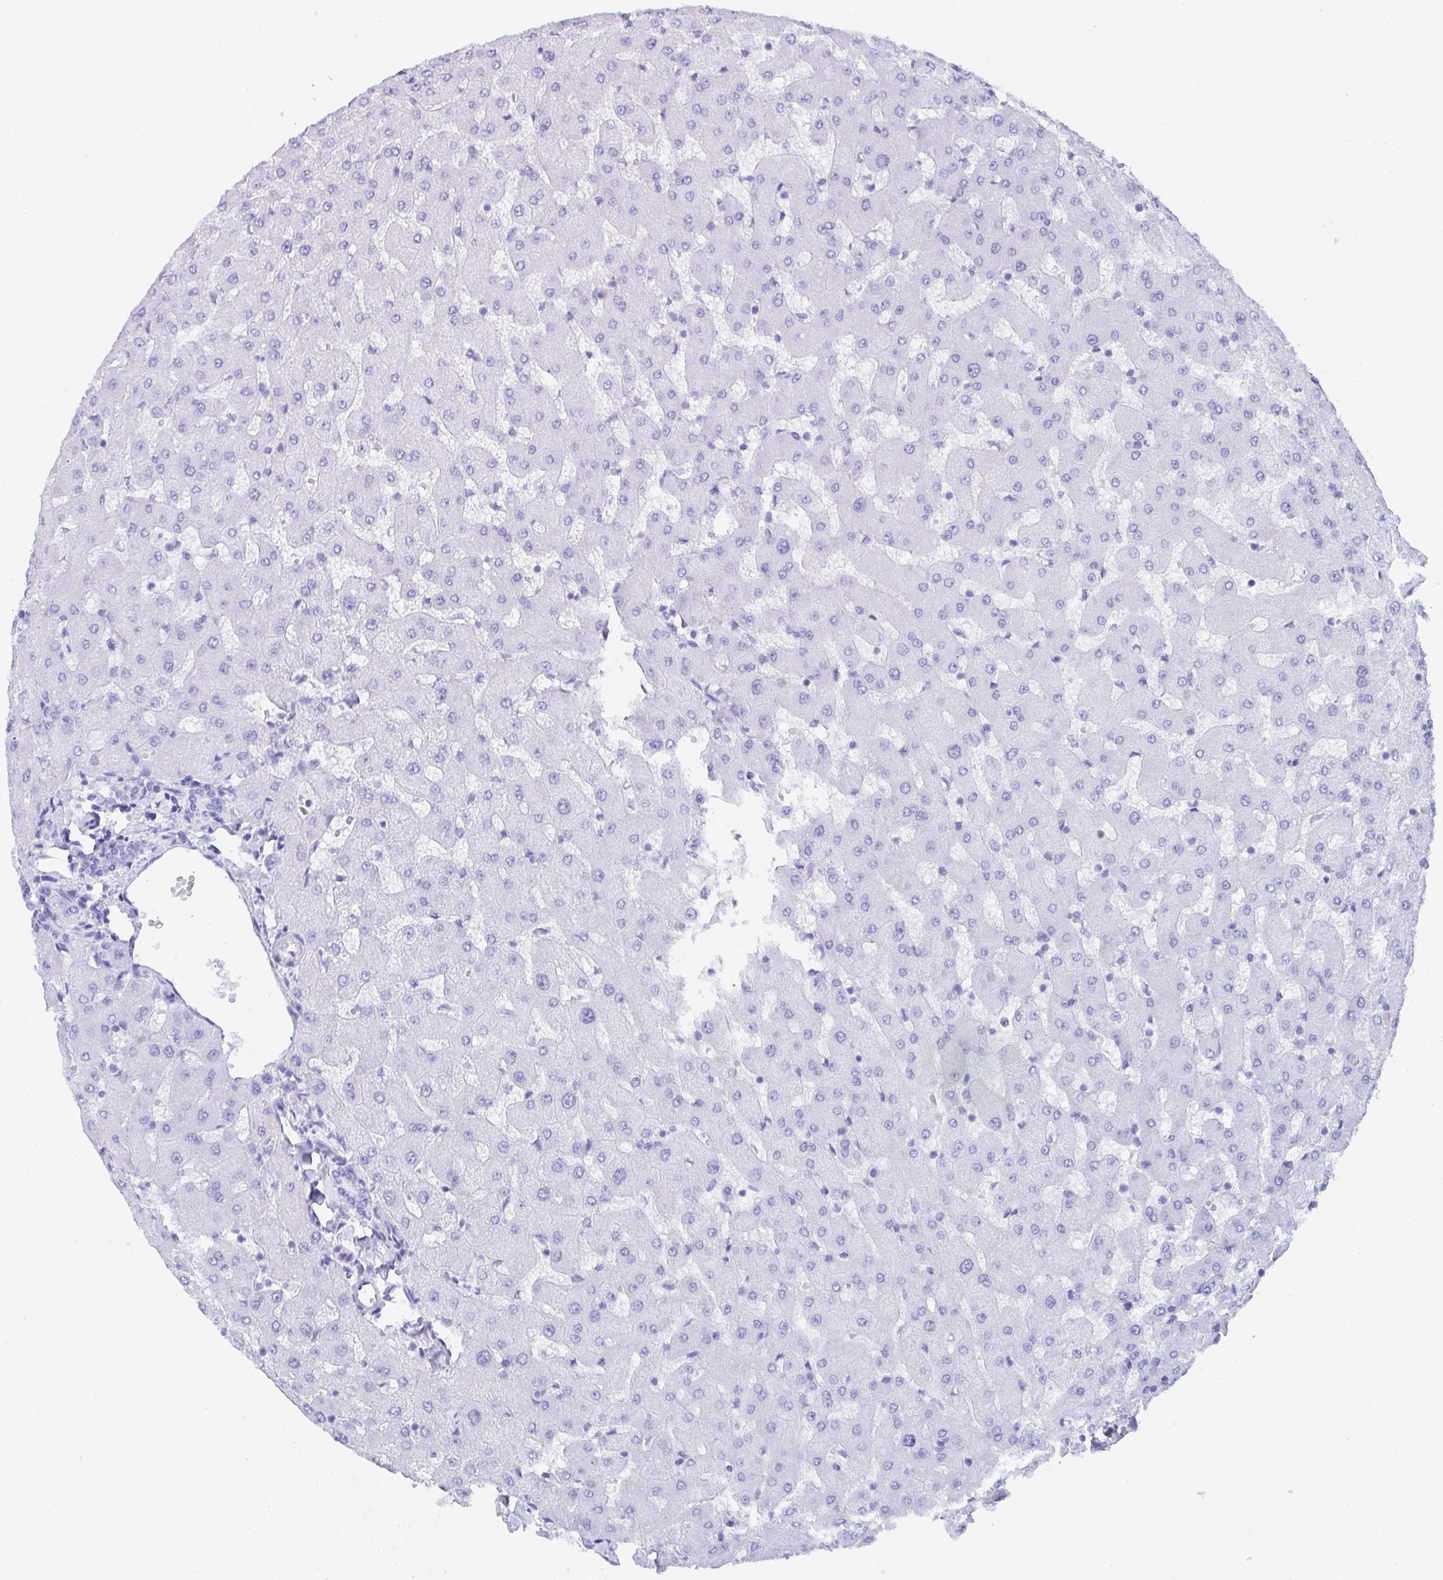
{"staining": {"intensity": "negative", "quantity": "none", "location": "none"}, "tissue": "liver", "cell_type": "Cholangiocytes", "image_type": "normal", "snomed": [{"axis": "morphology", "description": "Normal tissue, NOS"}, {"axis": "topography", "description": "Liver"}], "caption": "Cholangiocytes are negative for protein expression in benign human liver. Nuclei are stained in blue.", "gene": "CD7", "patient": {"sex": "female", "age": 63}}